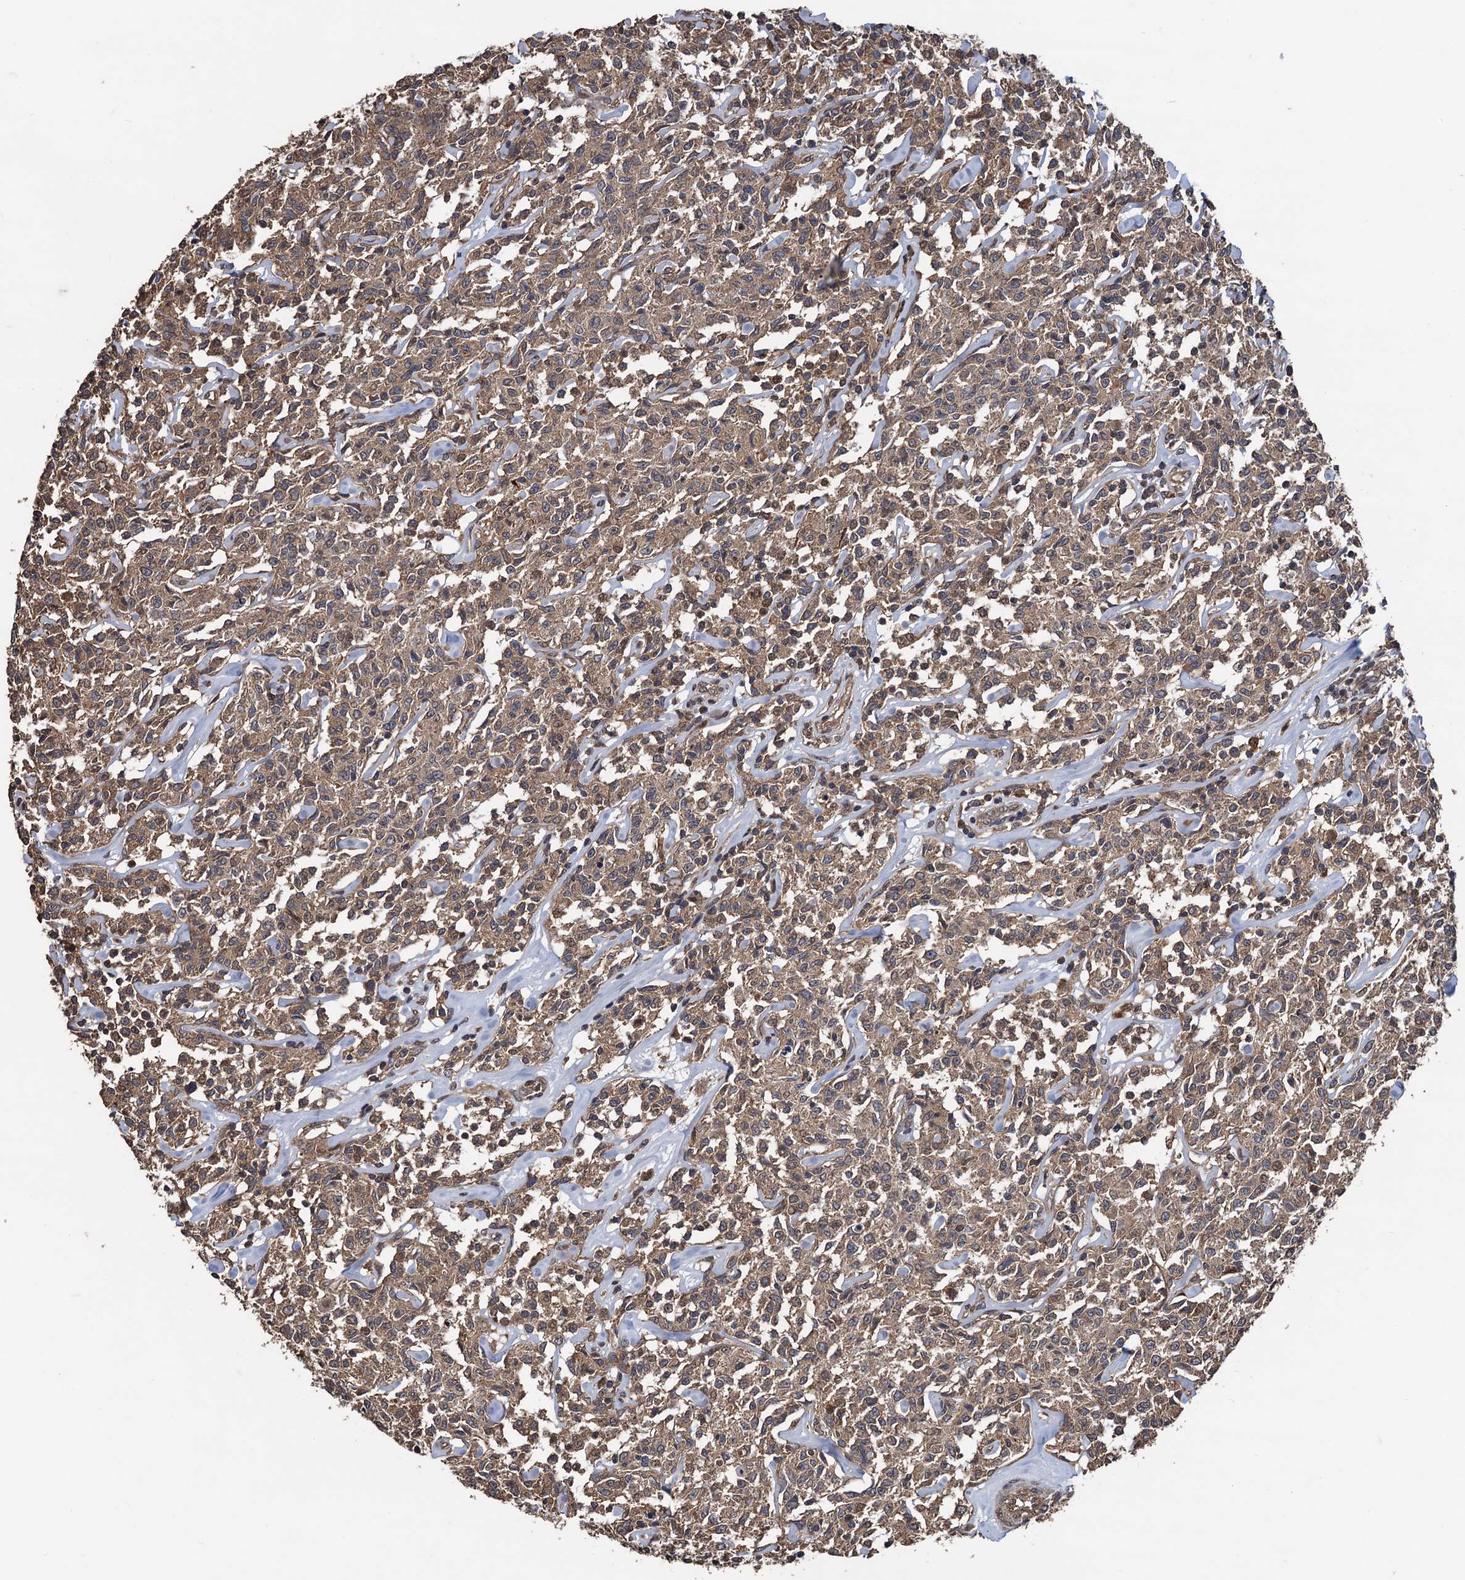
{"staining": {"intensity": "weak", "quantity": ">75%", "location": "cytoplasmic/membranous"}, "tissue": "lymphoma", "cell_type": "Tumor cells", "image_type": "cancer", "snomed": [{"axis": "morphology", "description": "Malignant lymphoma, non-Hodgkin's type, Low grade"}, {"axis": "topography", "description": "Small intestine"}], "caption": "The image displays staining of lymphoma, revealing weak cytoplasmic/membranous protein expression (brown color) within tumor cells.", "gene": "TMEM39B", "patient": {"sex": "female", "age": 59}}